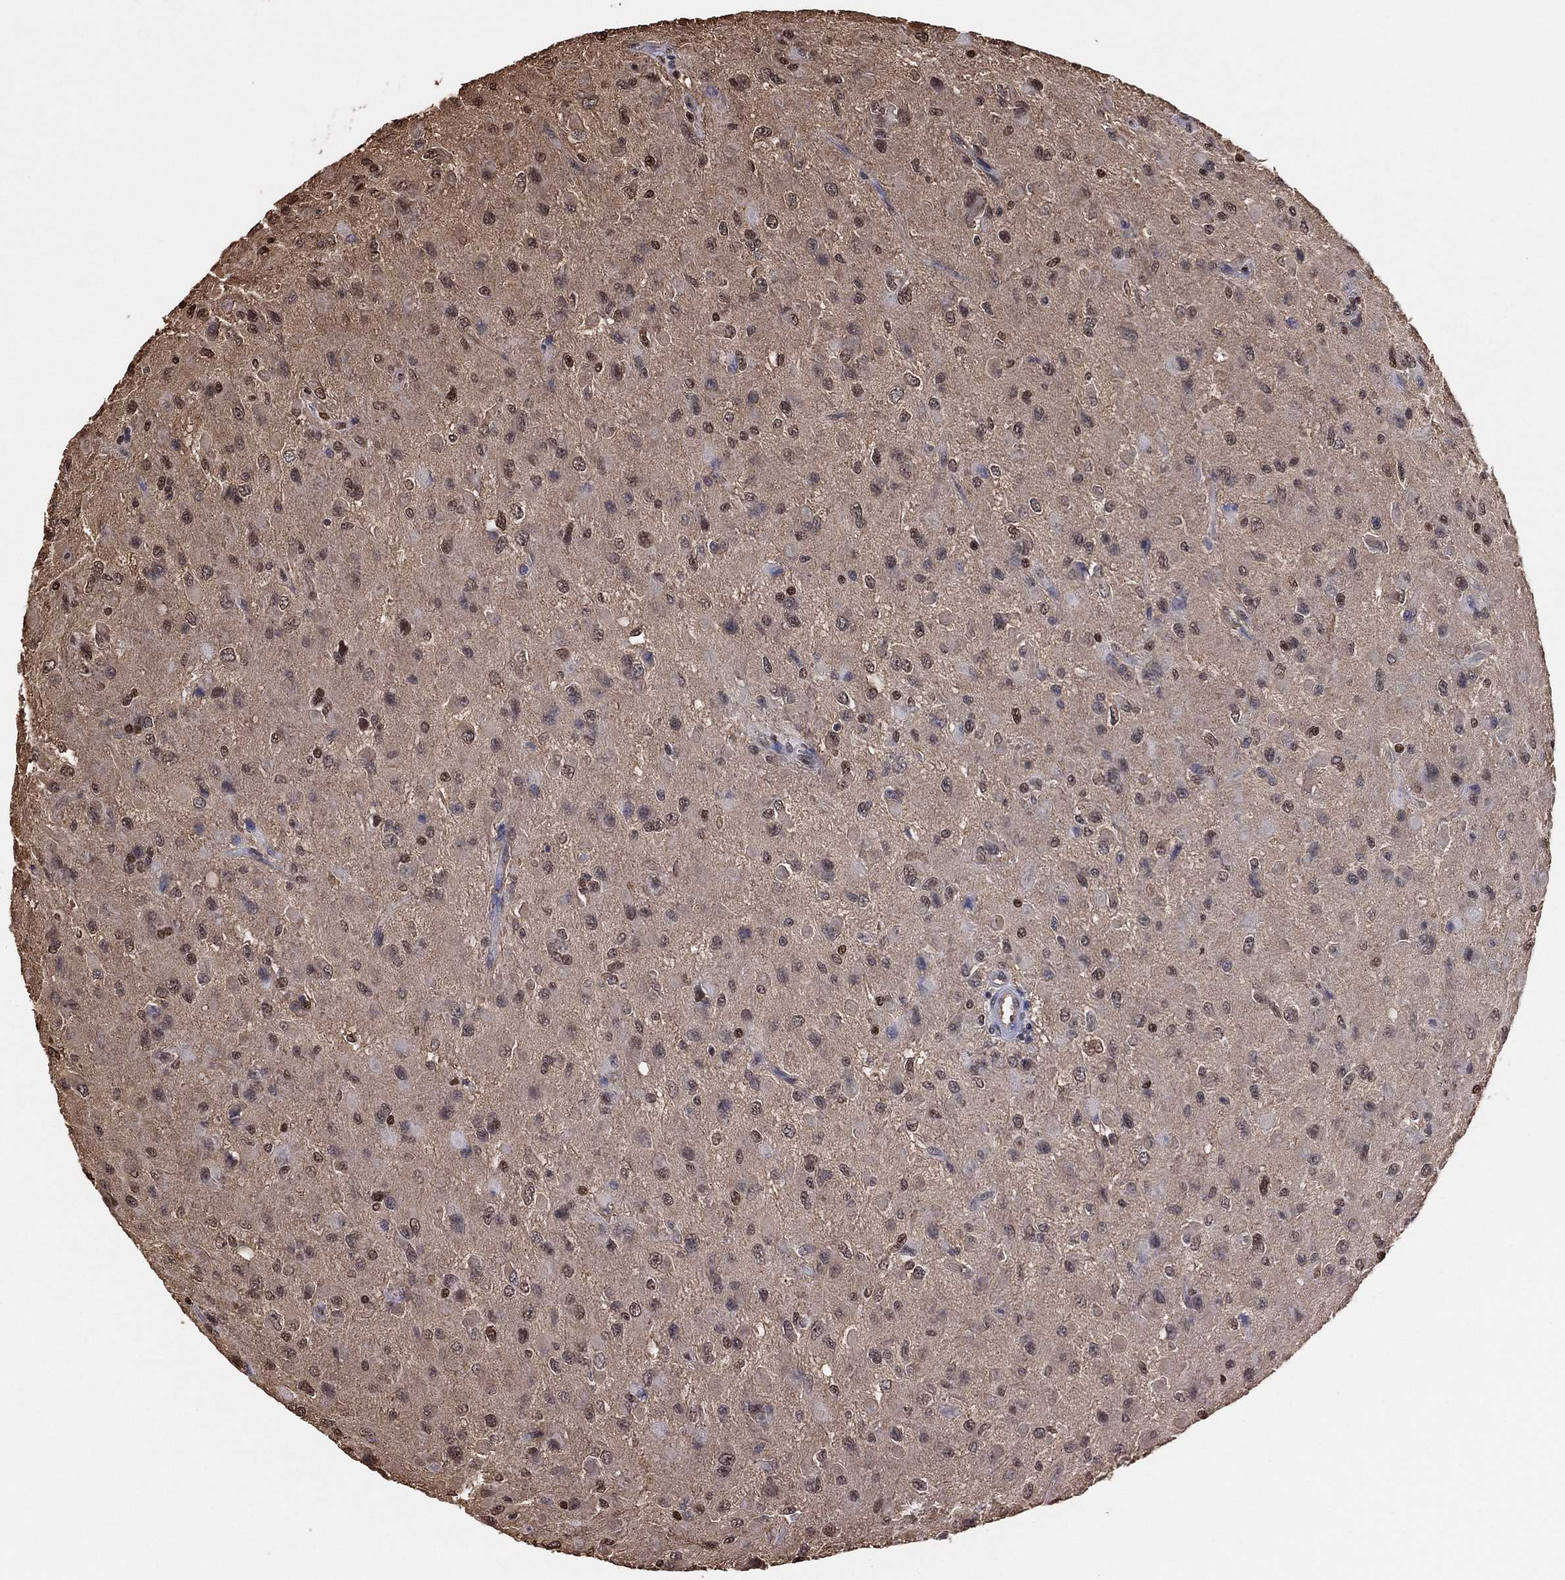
{"staining": {"intensity": "moderate", "quantity": "25%-75%", "location": "cytoplasmic/membranous,nuclear"}, "tissue": "glioma", "cell_type": "Tumor cells", "image_type": "cancer", "snomed": [{"axis": "morphology", "description": "Glioma, malignant, High grade"}, {"axis": "topography", "description": "Cerebral cortex"}], "caption": "Approximately 25%-75% of tumor cells in glioma display moderate cytoplasmic/membranous and nuclear protein staining as visualized by brown immunohistochemical staining.", "gene": "GAPDH", "patient": {"sex": "male", "age": 35}}